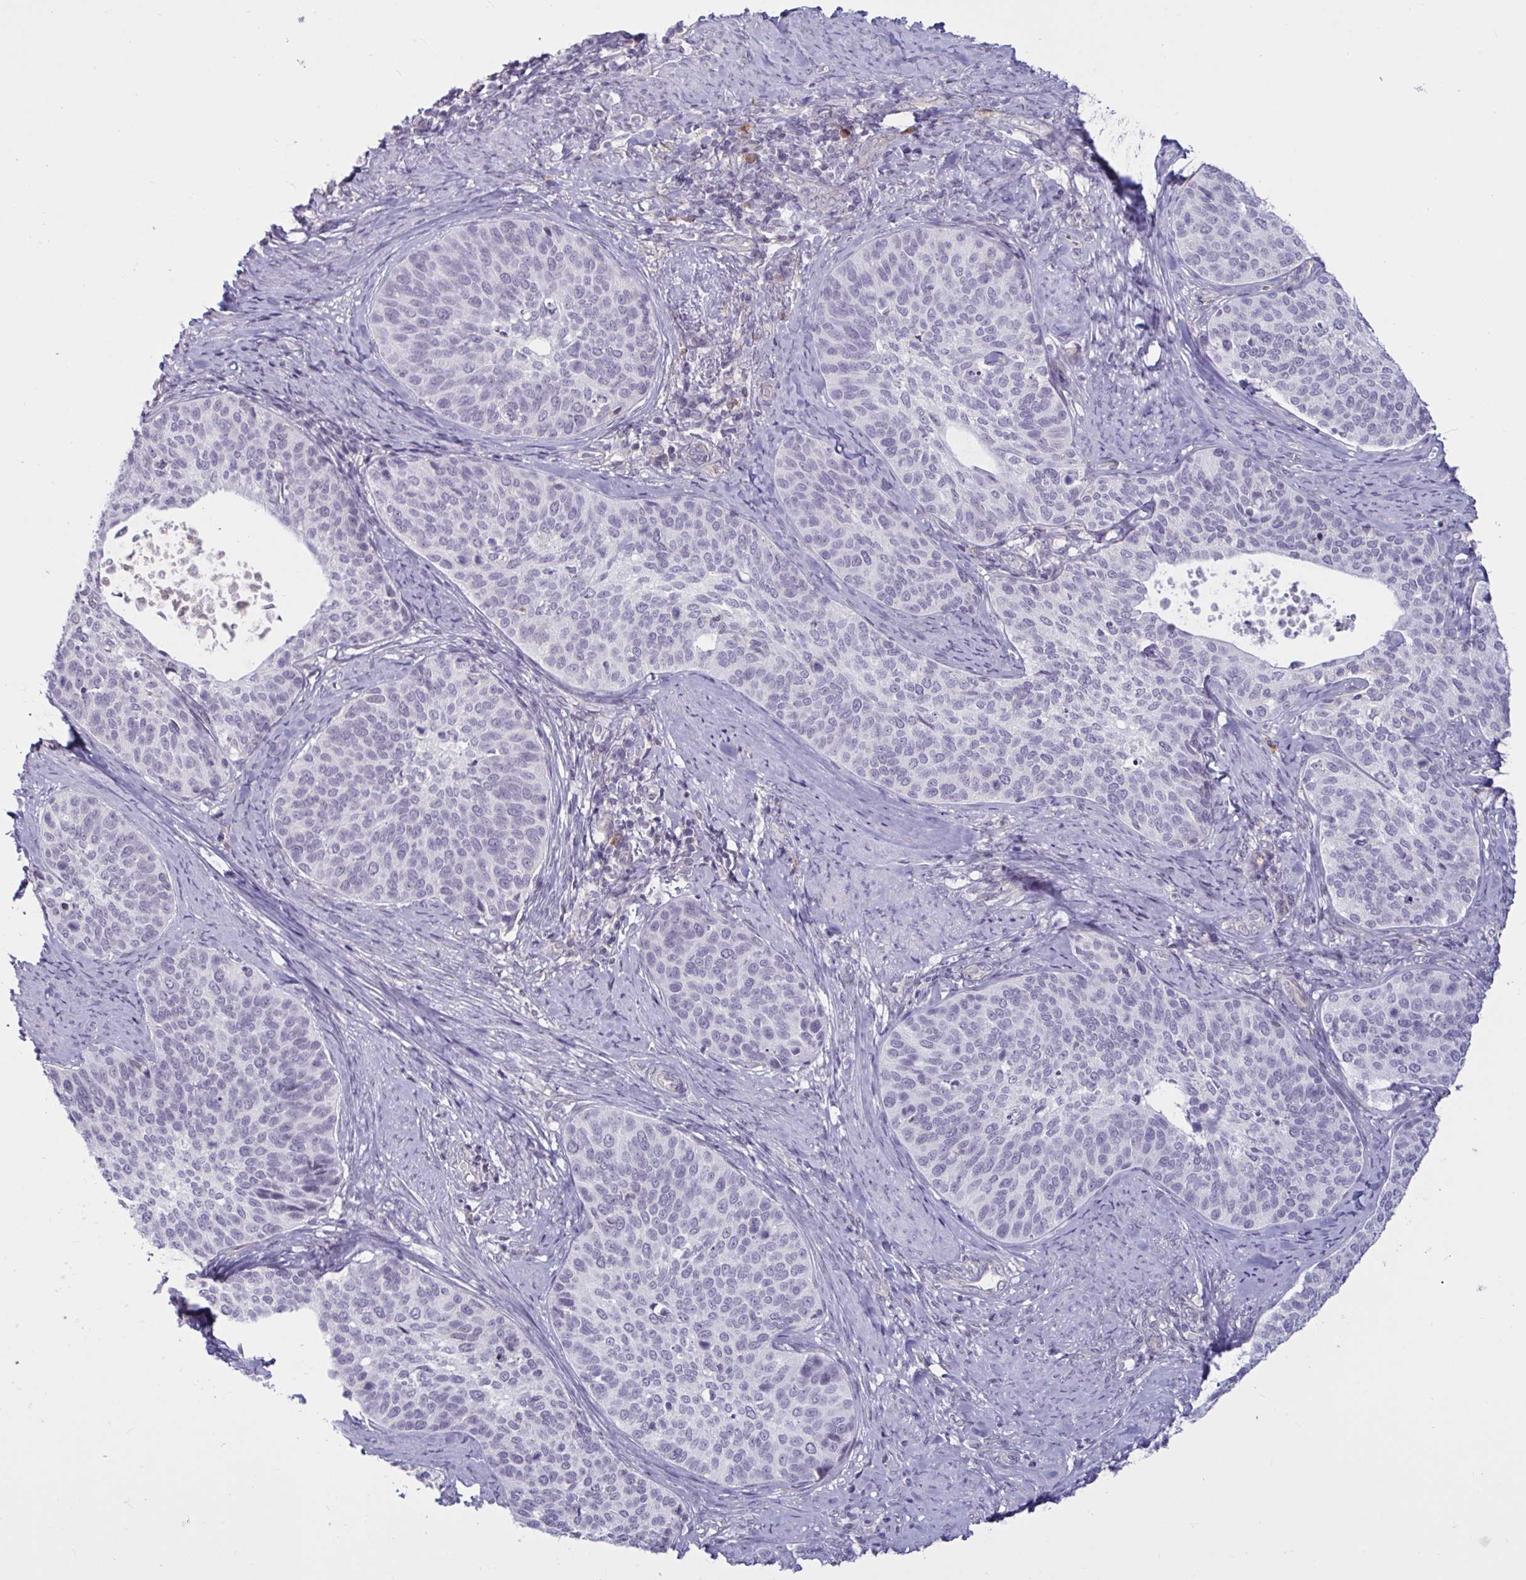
{"staining": {"intensity": "negative", "quantity": "none", "location": "none"}, "tissue": "cervical cancer", "cell_type": "Tumor cells", "image_type": "cancer", "snomed": [{"axis": "morphology", "description": "Squamous cell carcinoma, NOS"}, {"axis": "topography", "description": "Cervix"}], "caption": "A histopathology image of cervical cancer stained for a protein shows no brown staining in tumor cells.", "gene": "TBC1D4", "patient": {"sex": "female", "age": 69}}